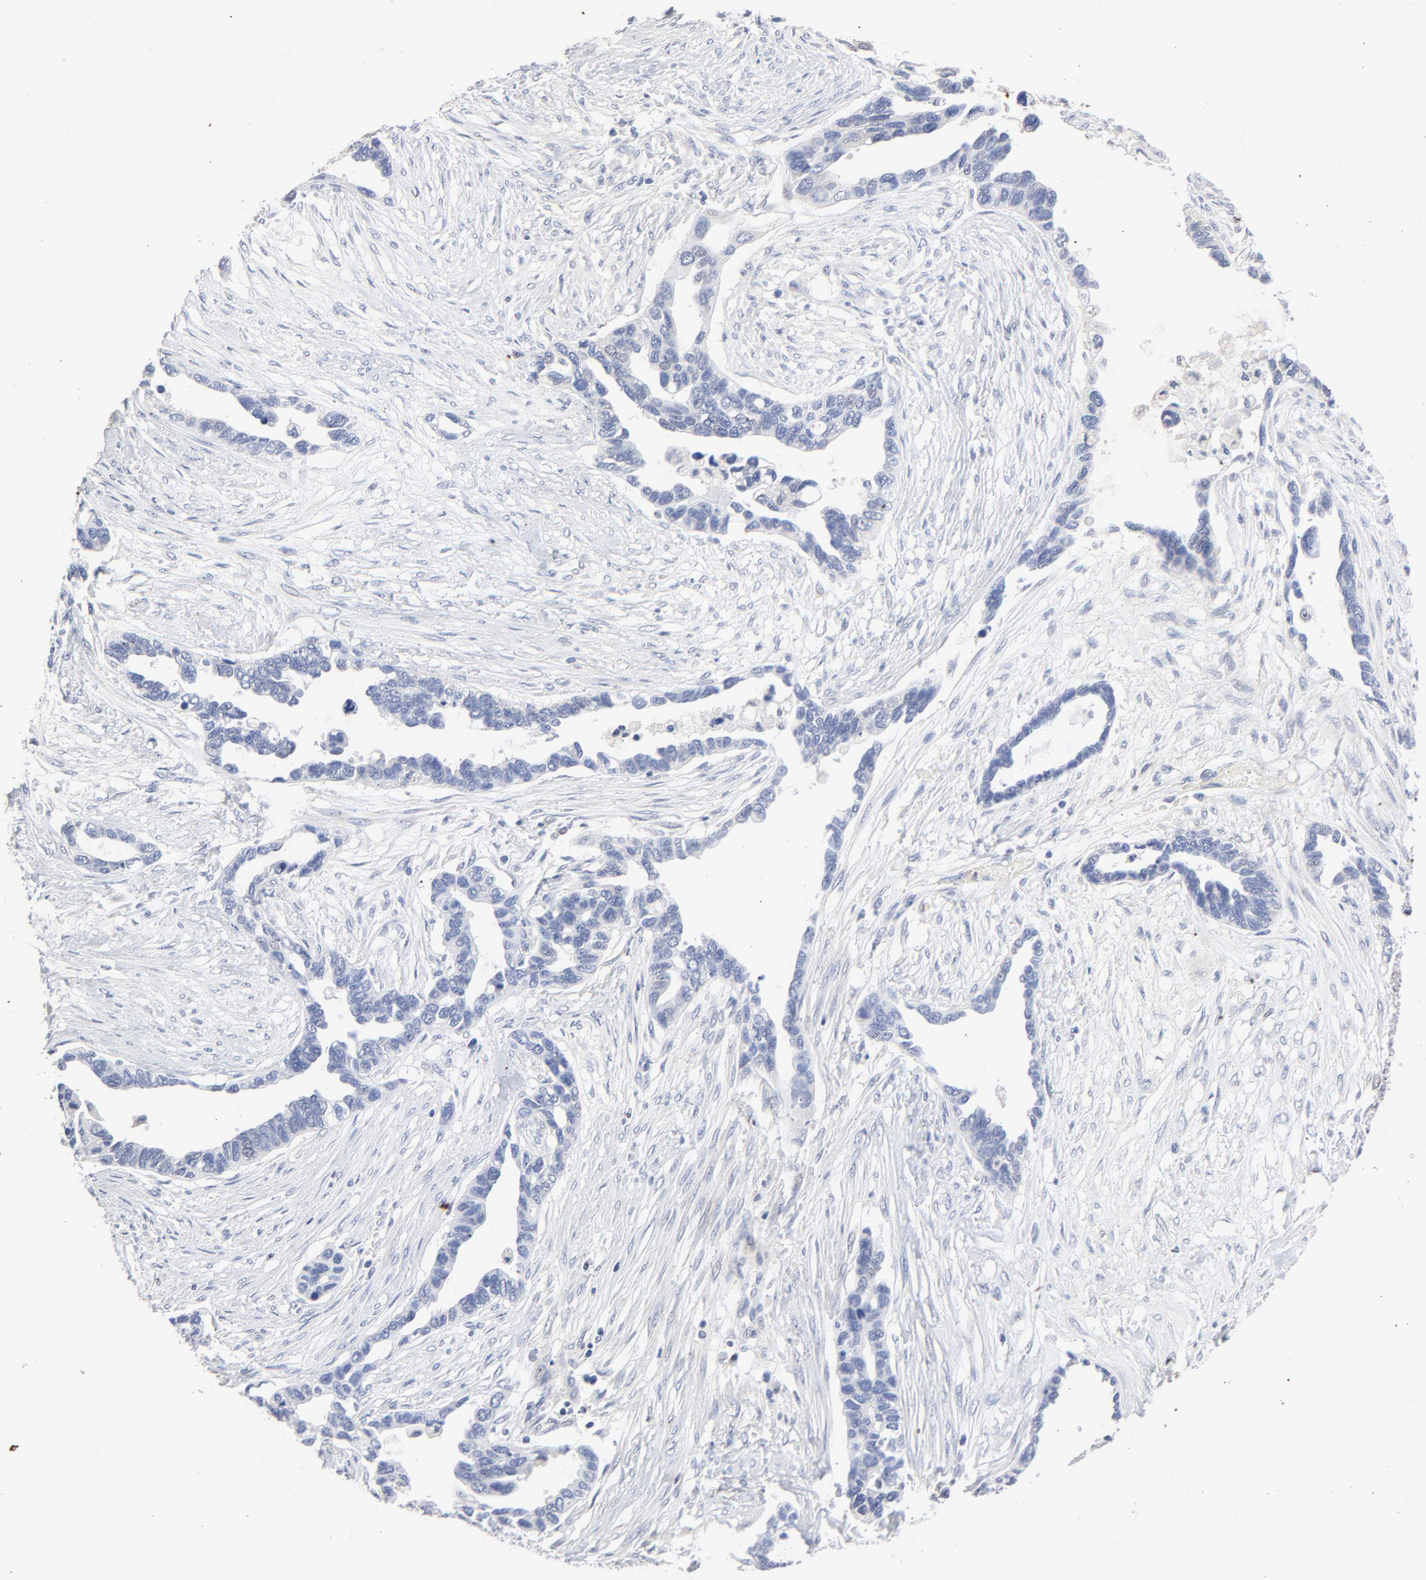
{"staining": {"intensity": "negative", "quantity": "none", "location": "none"}, "tissue": "ovarian cancer", "cell_type": "Tumor cells", "image_type": "cancer", "snomed": [{"axis": "morphology", "description": "Cystadenocarcinoma, serous, NOS"}, {"axis": "topography", "description": "Ovary"}], "caption": "High magnification brightfield microscopy of ovarian cancer (serous cystadenocarcinoma) stained with DAB (brown) and counterstained with hematoxylin (blue): tumor cells show no significant expression.", "gene": "AADAC", "patient": {"sex": "female", "age": 54}}